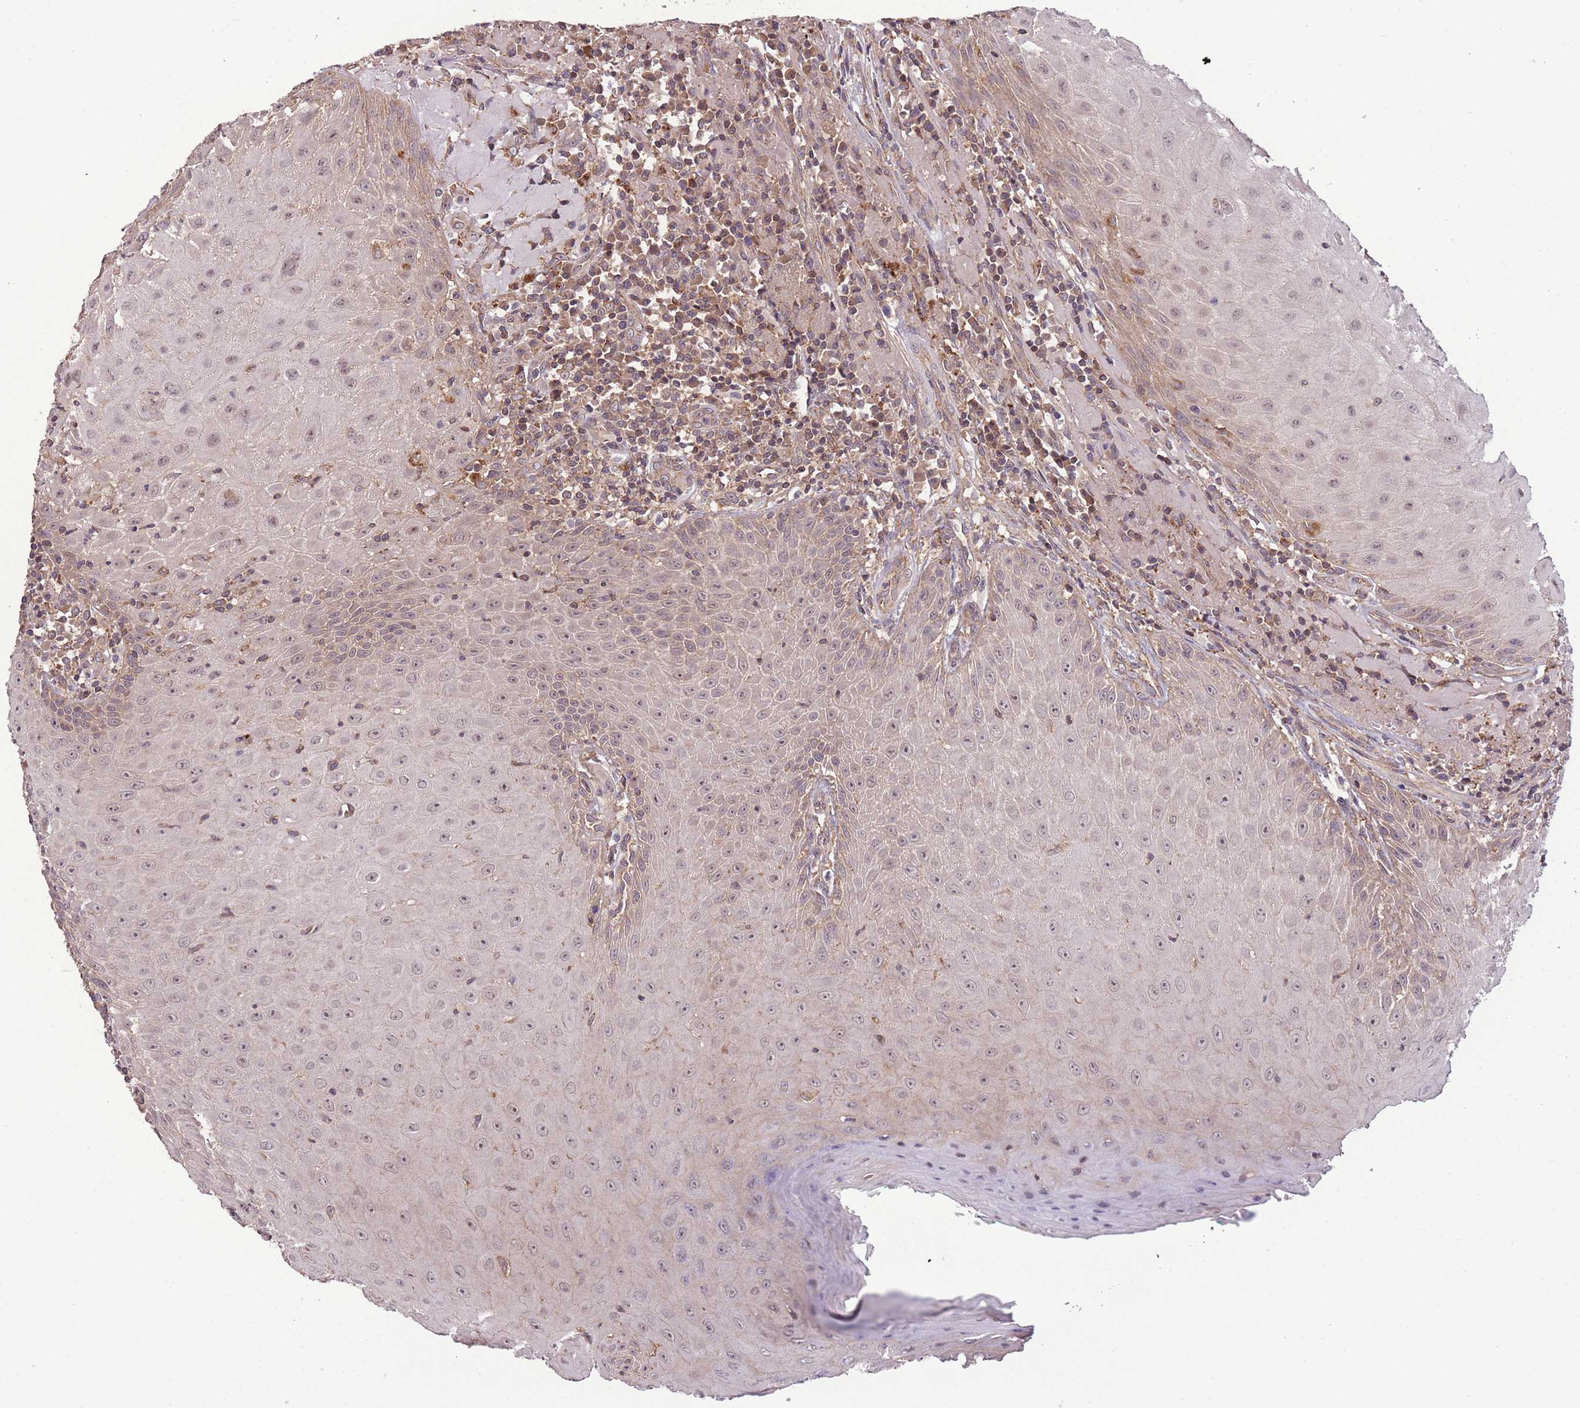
{"staining": {"intensity": "weak", "quantity": "25%-75%", "location": "cytoplasmic/membranous,nuclear"}, "tissue": "head and neck cancer", "cell_type": "Tumor cells", "image_type": "cancer", "snomed": [{"axis": "morphology", "description": "Normal tissue, NOS"}, {"axis": "morphology", "description": "Squamous cell carcinoma, NOS"}, {"axis": "topography", "description": "Oral tissue"}, {"axis": "topography", "description": "Head-Neck"}], "caption": "Protein analysis of squamous cell carcinoma (head and neck) tissue demonstrates weak cytoplasmic/membranous and nuclear expression in approximately 25%-75% of tumor cells.", "gene": "POLR3F", "patient": {"sex": "female", "age": 70}}